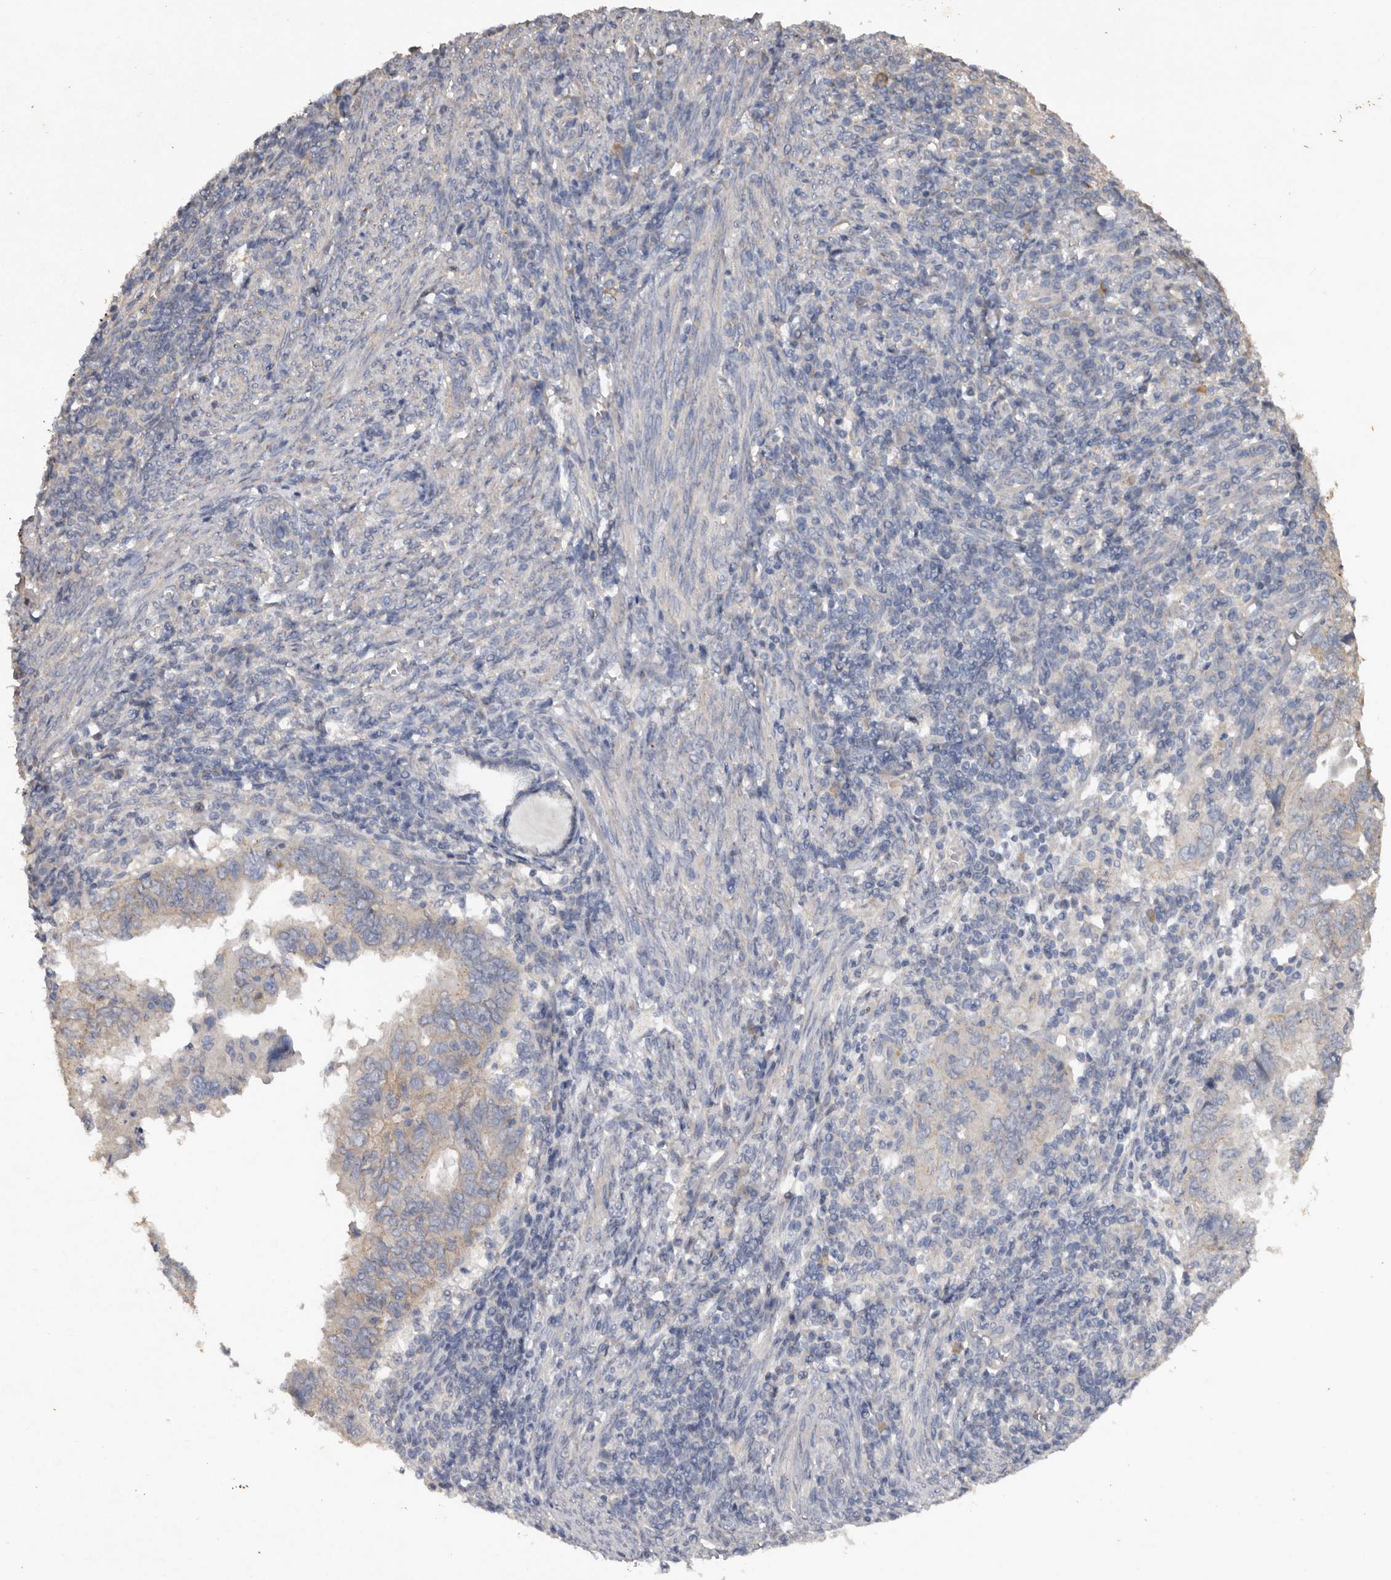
{"staining": {"intensity": "negative", "quantity": "none", "location": "none"}, "tissue": "endometrial cancer", "cell_type": "Tumor cells", "image_type": "cancer", "snomed": [{"axis": "morphology", "description": "Adenocarcinoma, NOS"}, {"axis": "topography", "description": "Uterus"}], "caption": "DAB (3,3'-diaminobenzidine) immunohistochemical staining of human endometrial cancer shows no significant staining in tumor cells.", "gene": "HYAL4", "patient": {"sex": "female", "age": 77}}